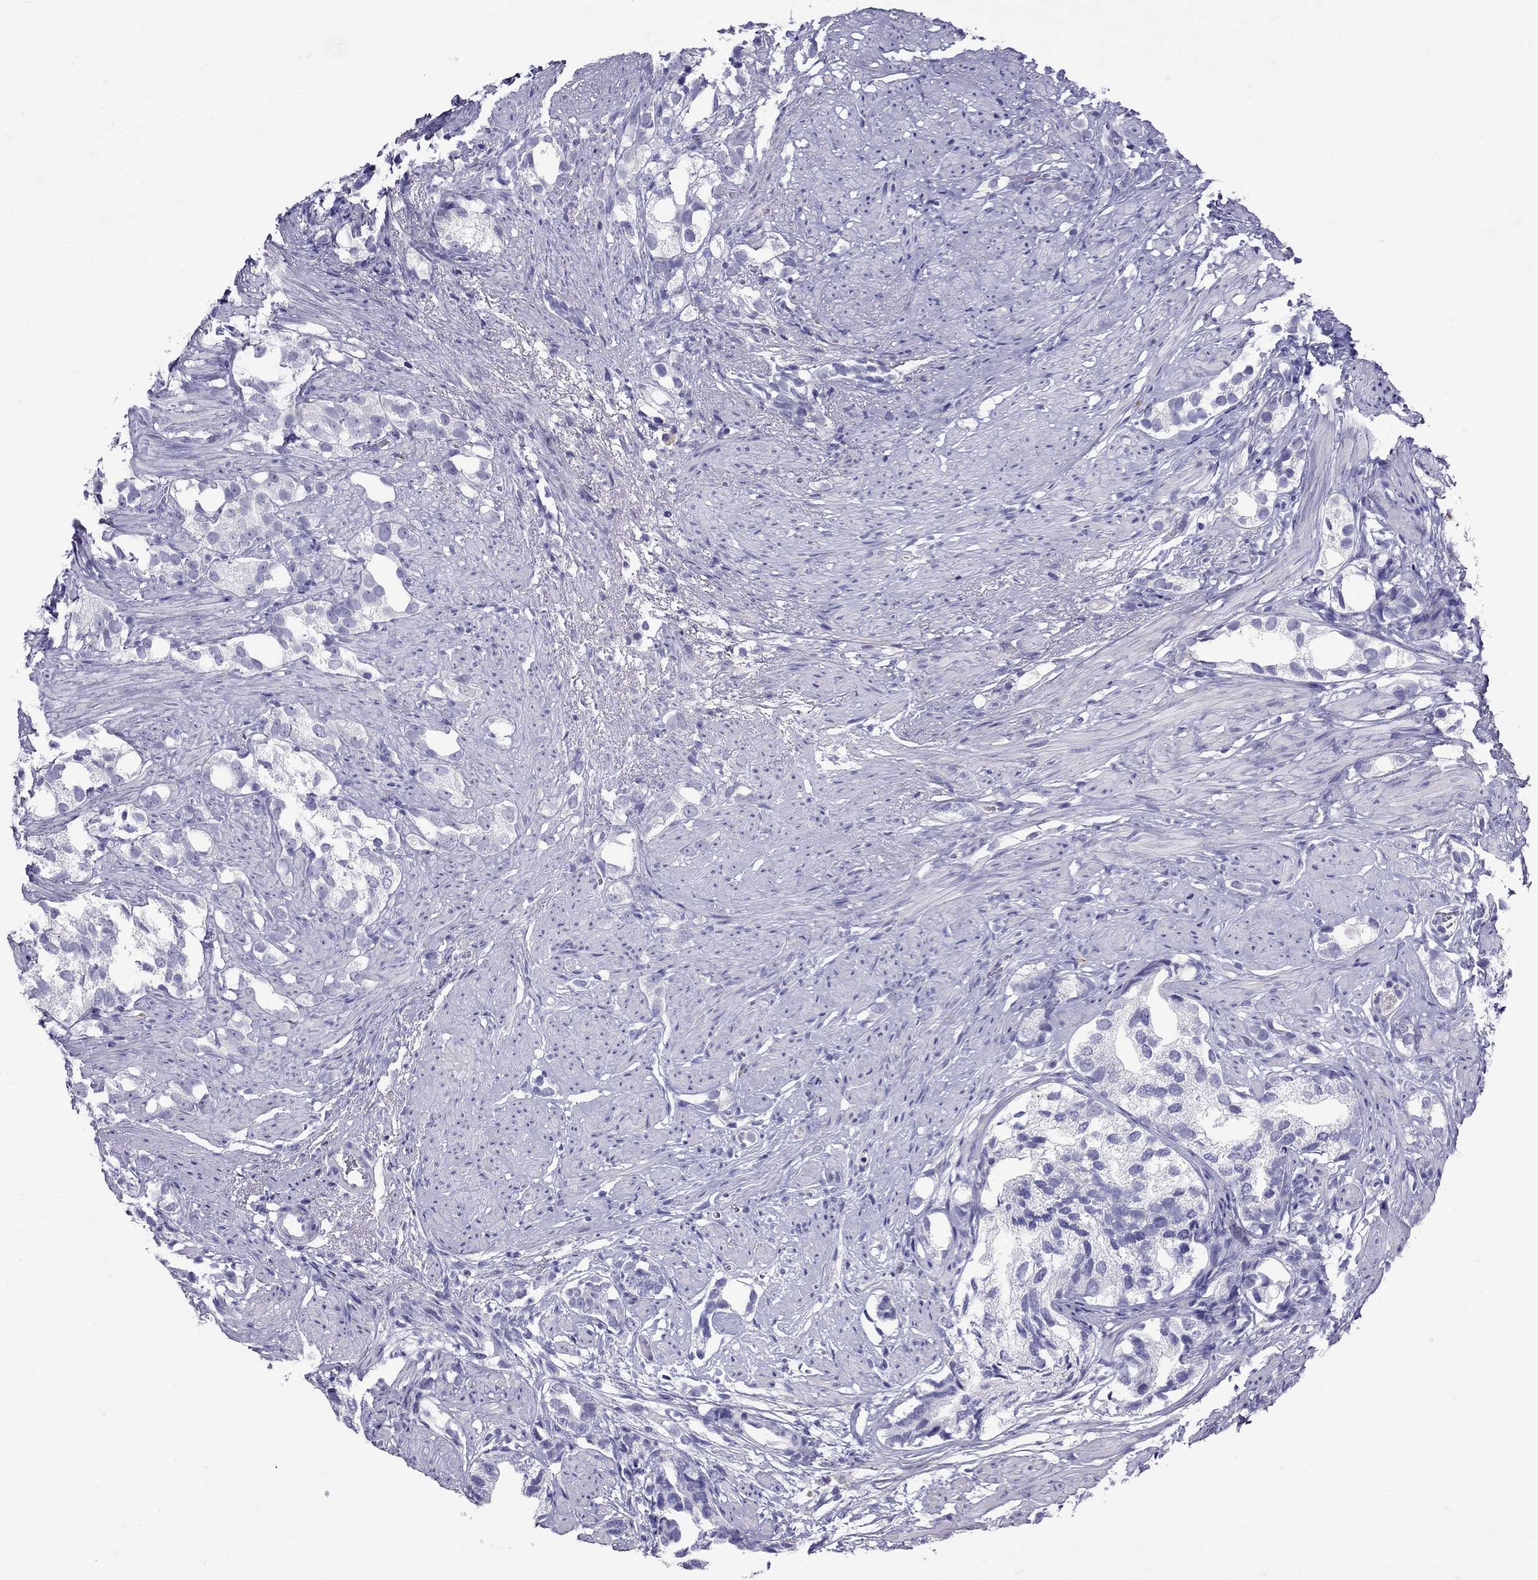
{"staining": {"intensity": "negative", "quantity": "none", "location": "none"}, "tissue": "prostate cancer", "cell_type": "Tumor cells", "image_type": "cancer", "snomed": [{"axis": "morphology", "description": "Adenocarcinoma, High grade"}, {"axis": "topography", "description": "Prostate"}], "caption": "Tumor cells show no significant staining in high-grade adenocarcinoma (prostate).", "gene": "GRIA2", "patient": {"sex": "male", "age": 82}}